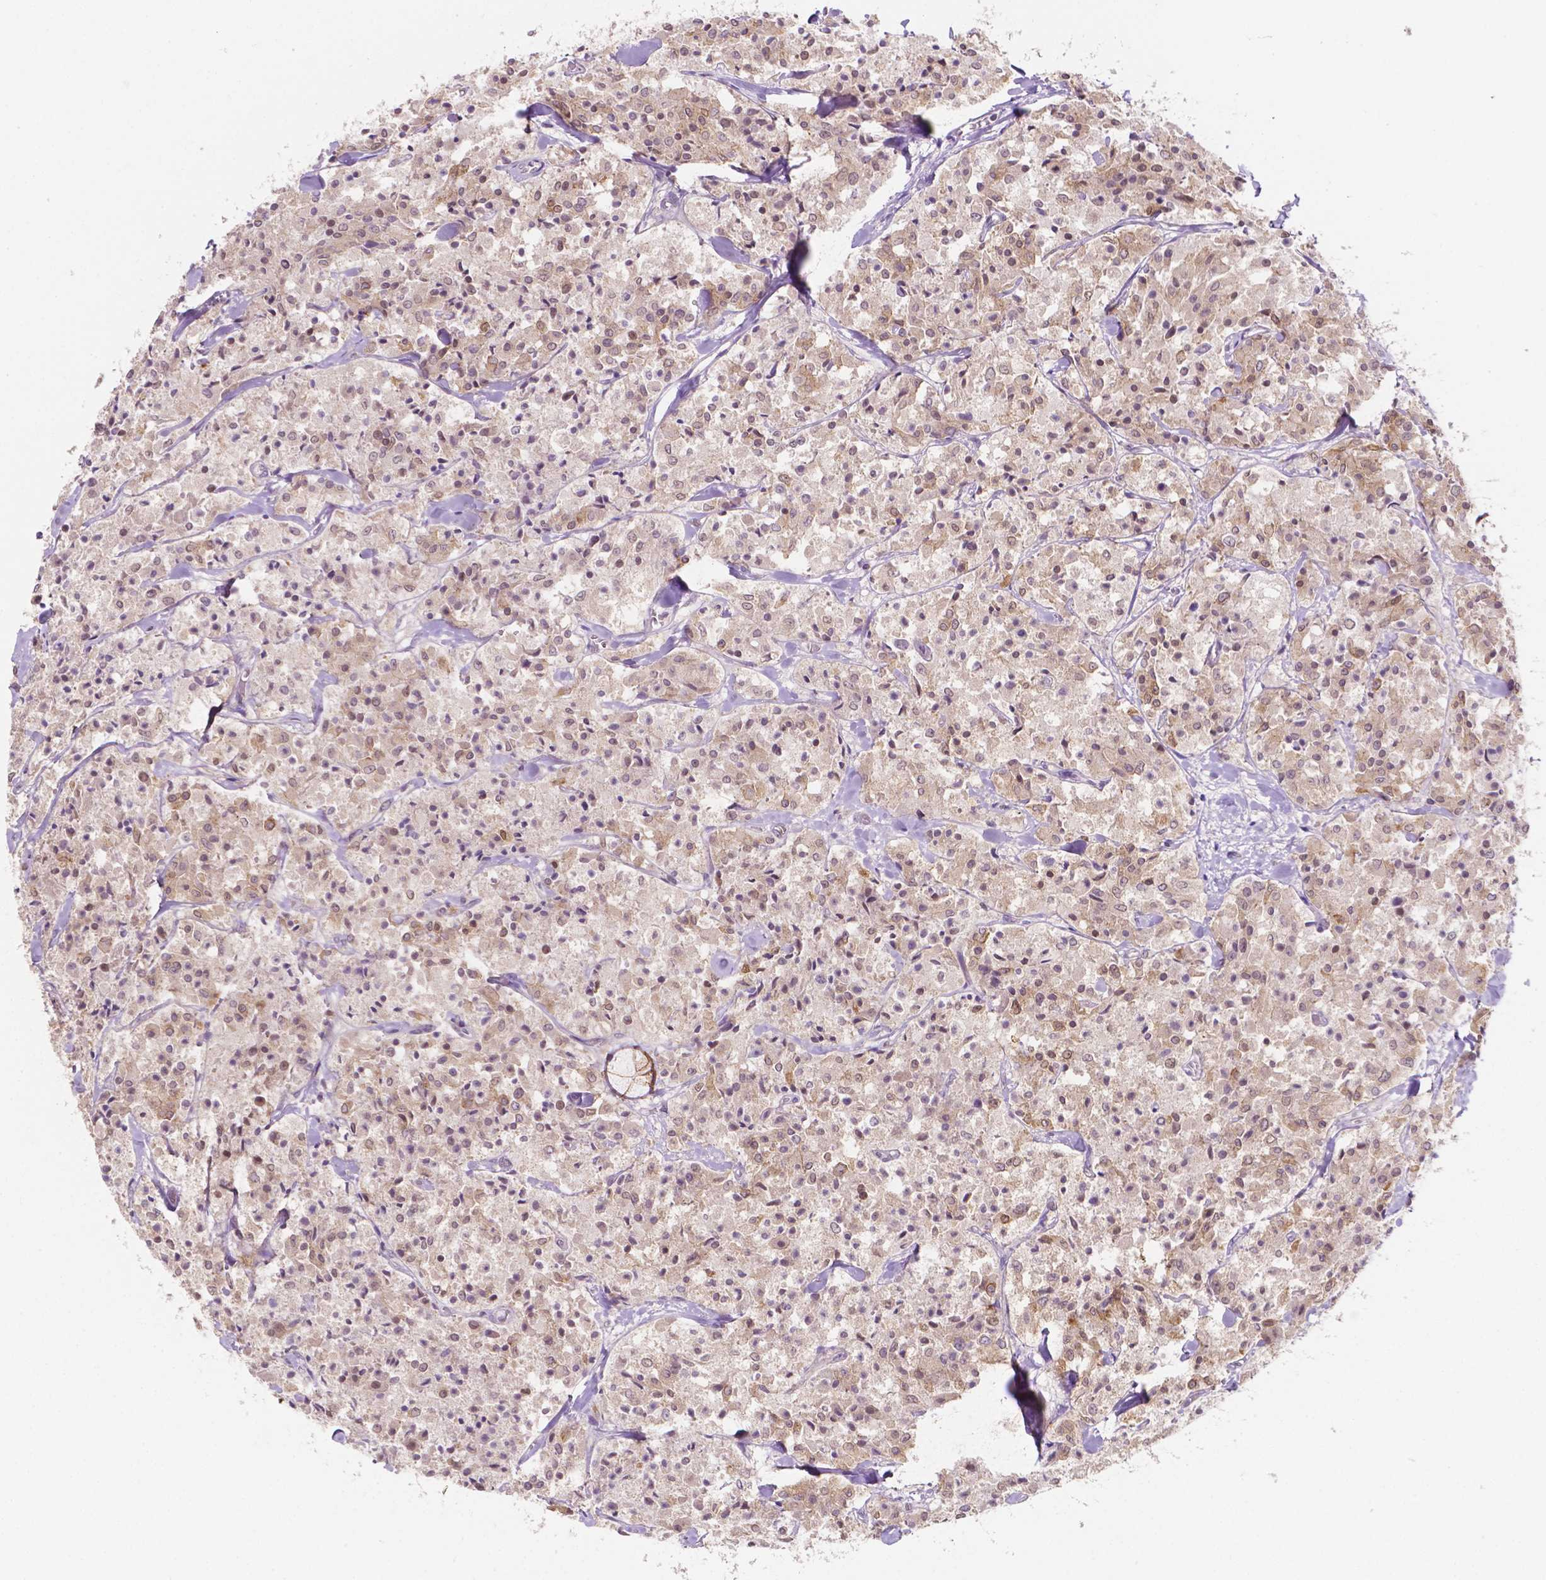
{"staining": {"intensity": "moderate", "quantity": "25%-75%", "location": "cytoplasmic/membranous"}, "tissue": "carcinoid", "cell_type": "Tumor cells", "image_type": "cancer", "snomed": [{"axis": "morphology", "description": "Carcinoid, malignant, NOS"}, {"axis": "topography", "description": "Lung"}], "caption": "Carcinoid tissue reveals moderate cytoplasmic/membranous staining in approximately 25%-75% of tumor cells", "gene": "SHLD3", "patient": {"sex": "male", "age": 71}}